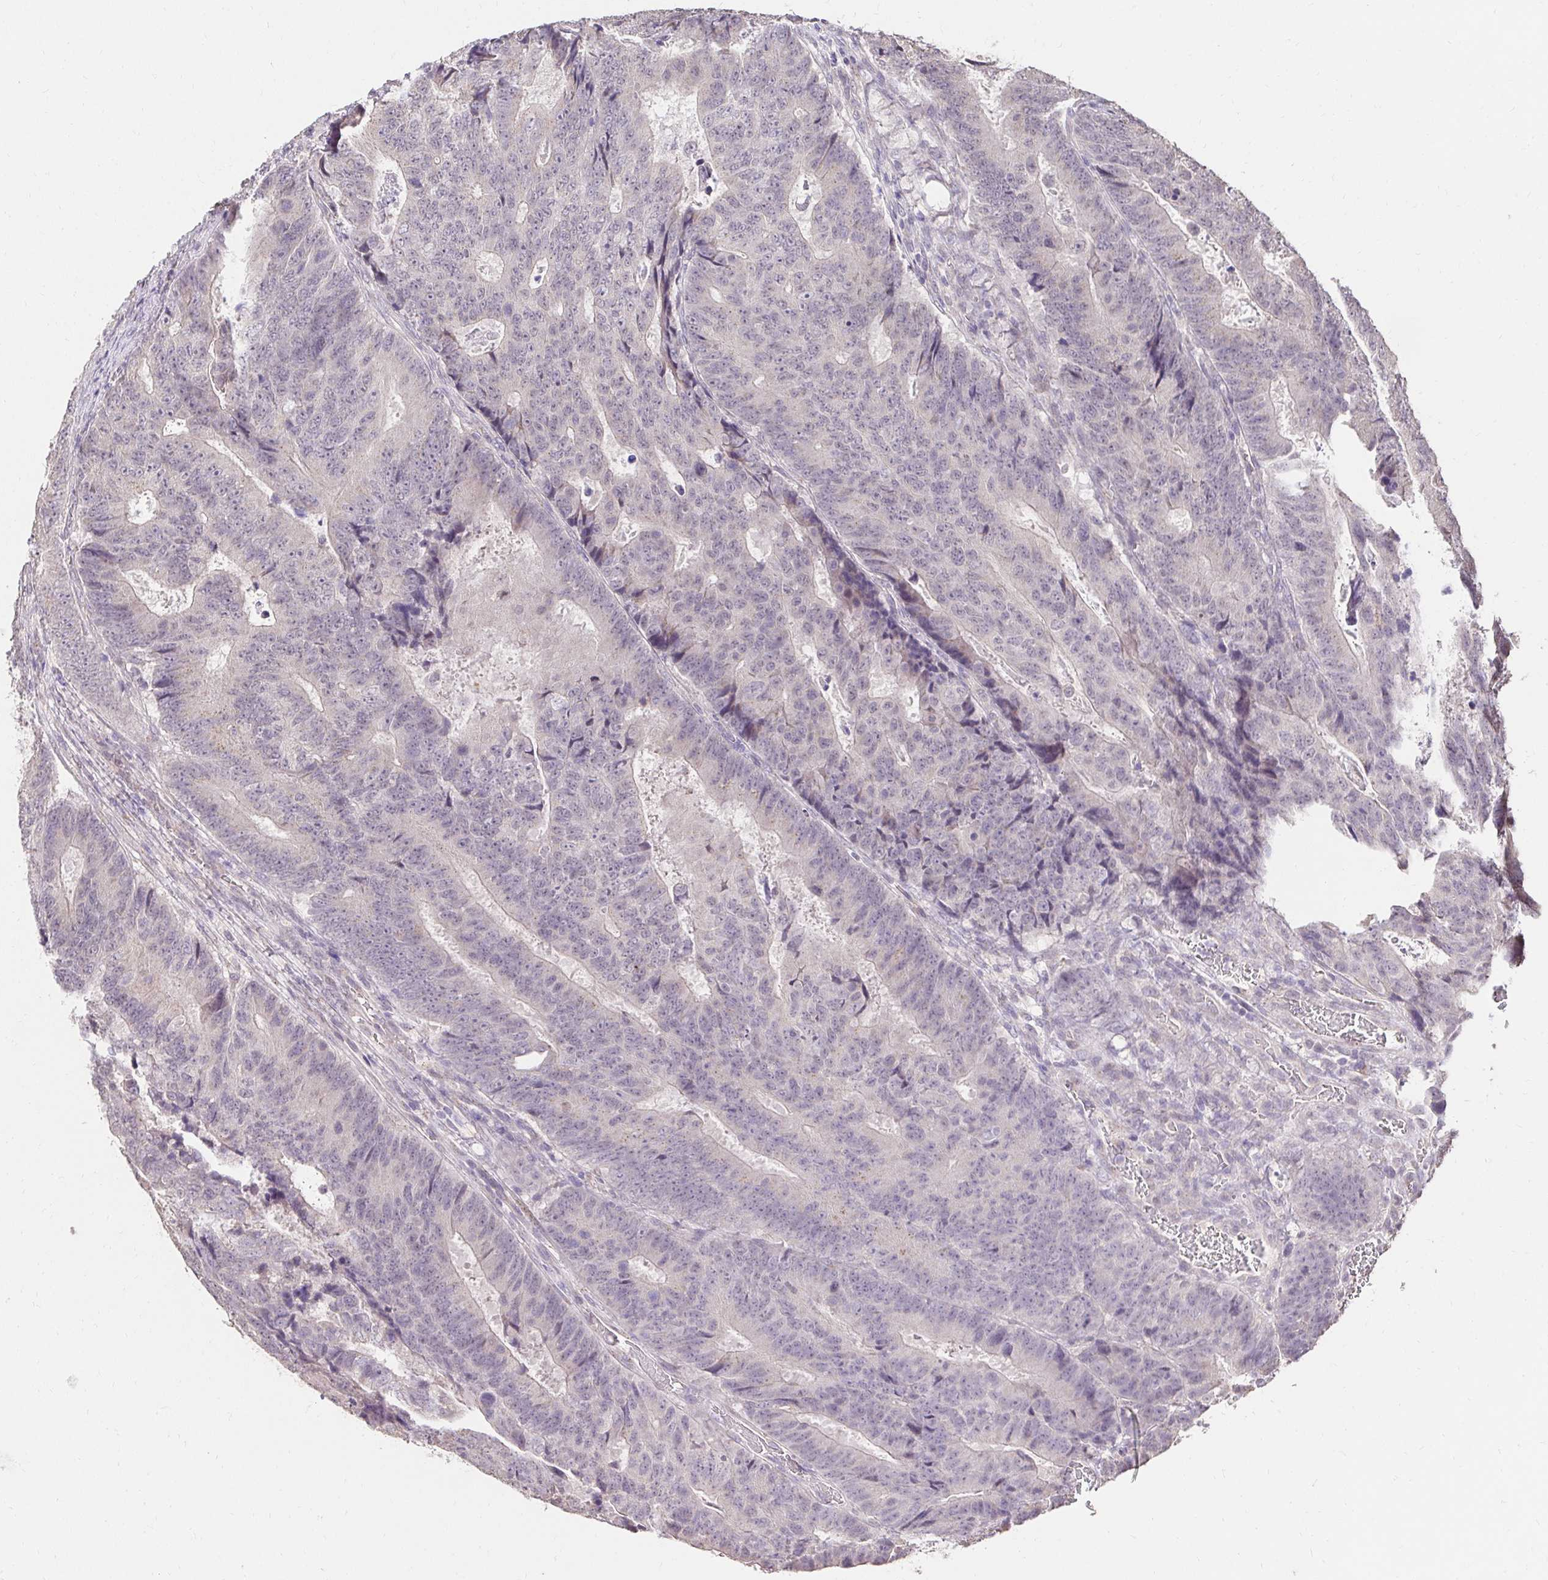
{"staining": {"intensity": "negative", "quantity": "none", "location": "none"}, "tissue": "colorectal cancer", "cell_type": "Tumor cells", "image_type": "cancer", "snomed": [{"axis": "morphology", "description": "Adenocarcinoma, NOS"}, {"axis": "topography", "description": "Colon"}], "caption": "Tumor cells are negative for brown protein staining in adenocarcinoma (colorectal).", "gene": "KIAA1210", "patient": {"sex": "female", "age": 48}}